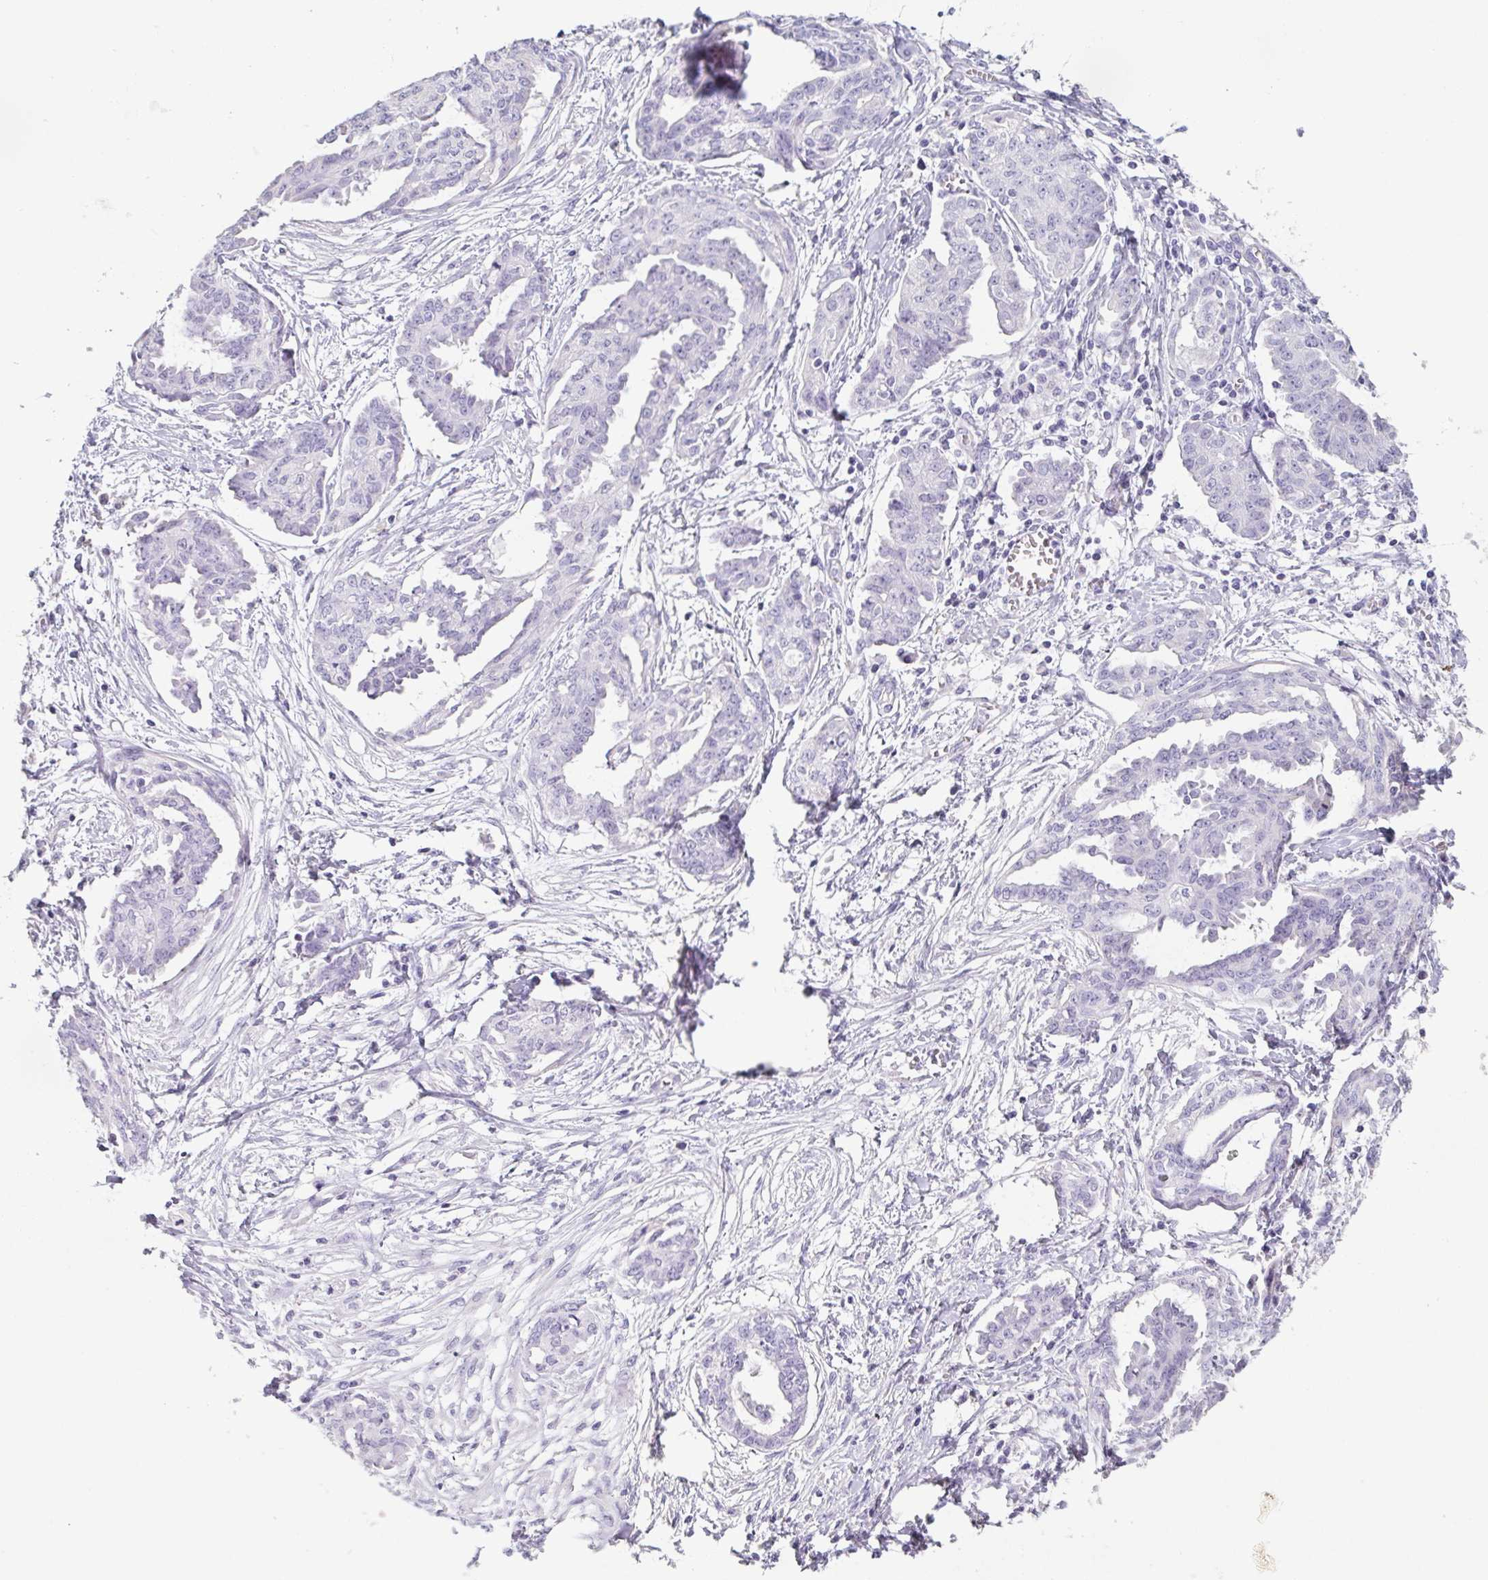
{"staining": {"intensity": "negative", "quantity": "none", "location": "none"}, "tissue": "ovarian cancer", "cell_type": "Tumor cells", "image_type": "cancer", "snomed": [{"axis": "morphology", "description": "Cystadenocarcinoma, serous, NOS"}, {"axis": "topography", "description": "Ovary"}], "caption": "There is no significant positivity in tumor cells of ovarian cancer (serous cystadenocarcinoma).", "gene": "PRR27", "patient": {"sex": "female", "age": 71}}